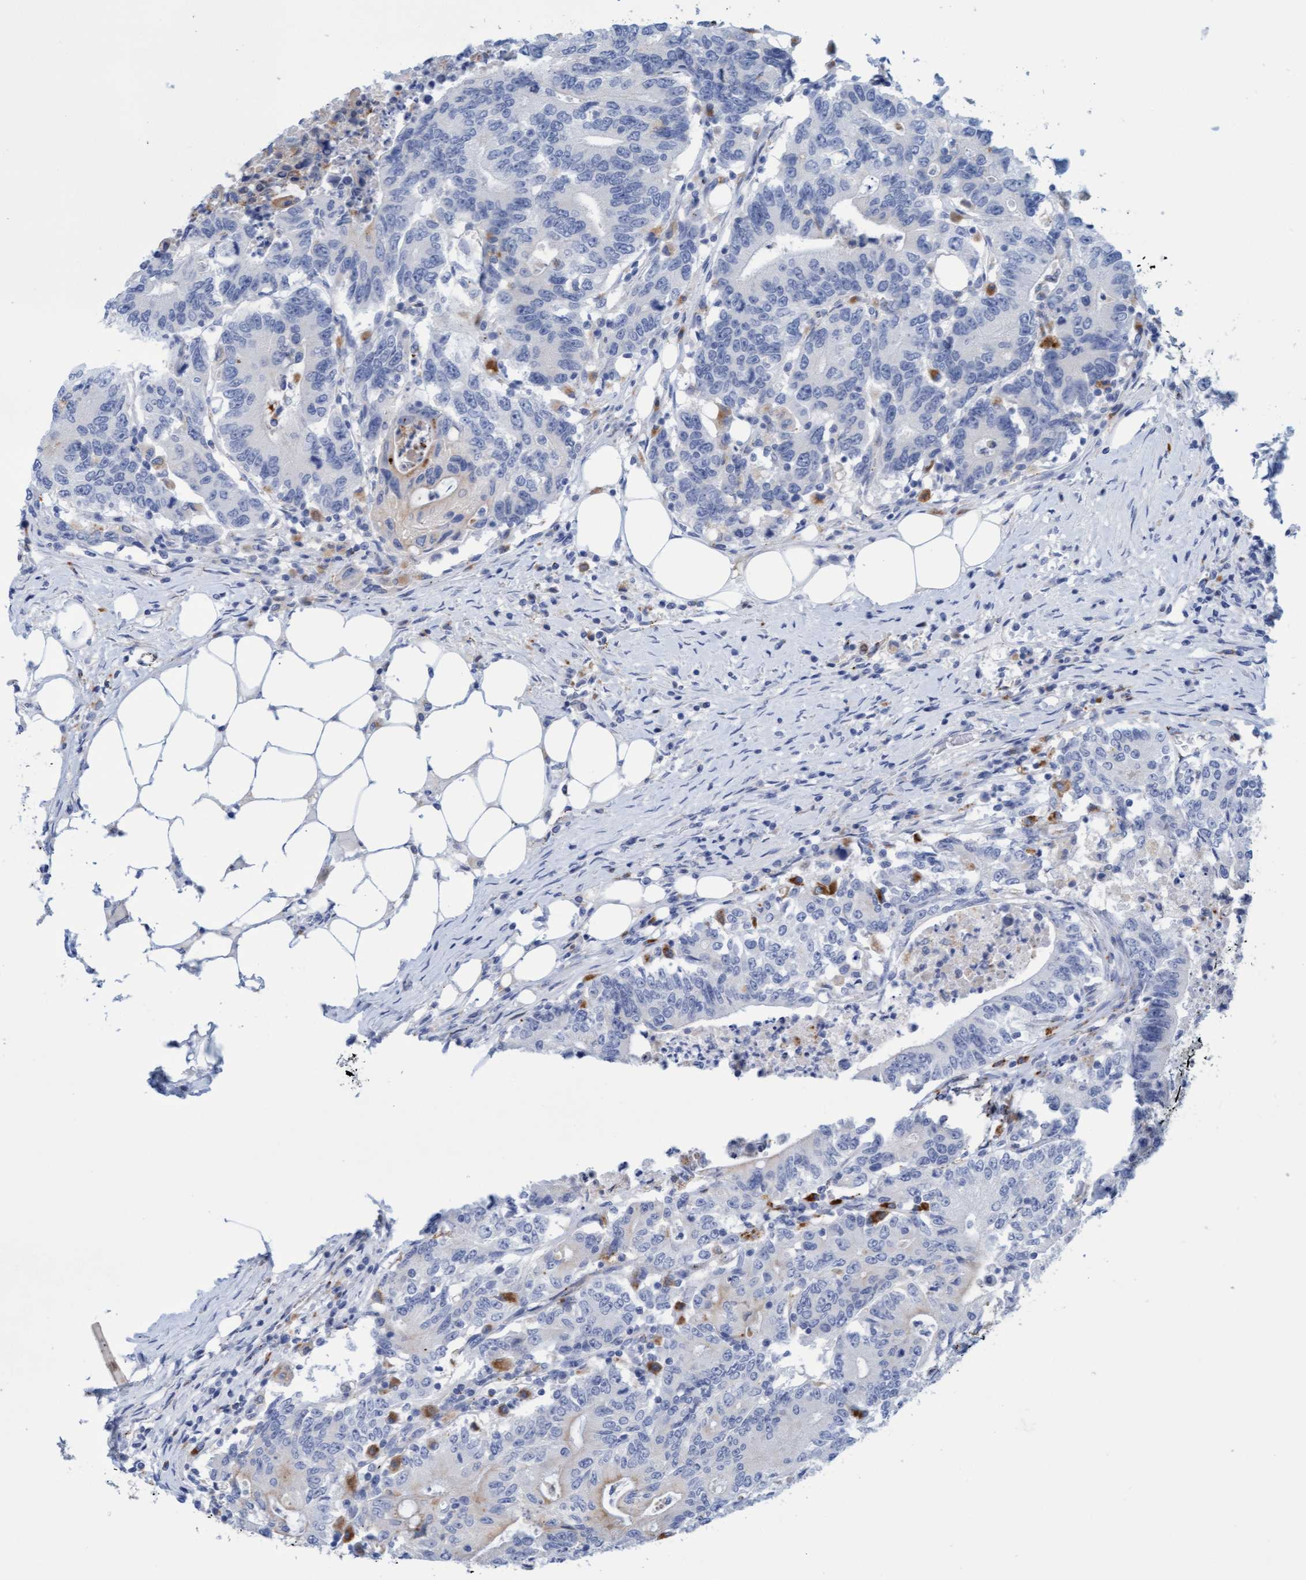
{"staining": {"intensity": "negative", "quantity": "none", "location": "none"}, "tissue": "colorectal cancer", "cell_type": "Tumor cells", "image_type": "cancer", "snomed": [{"axis": "morphology", "description": "Adenocarcinoma, NOS"}, {"axis": "topography", "description": "Colon"}], "caption": "Colorectal cancer stained for a protein using IHC exhibits no expression tumor cells.", "gene": "SGSH", "patient": {"sex": "female", "age": 77}}